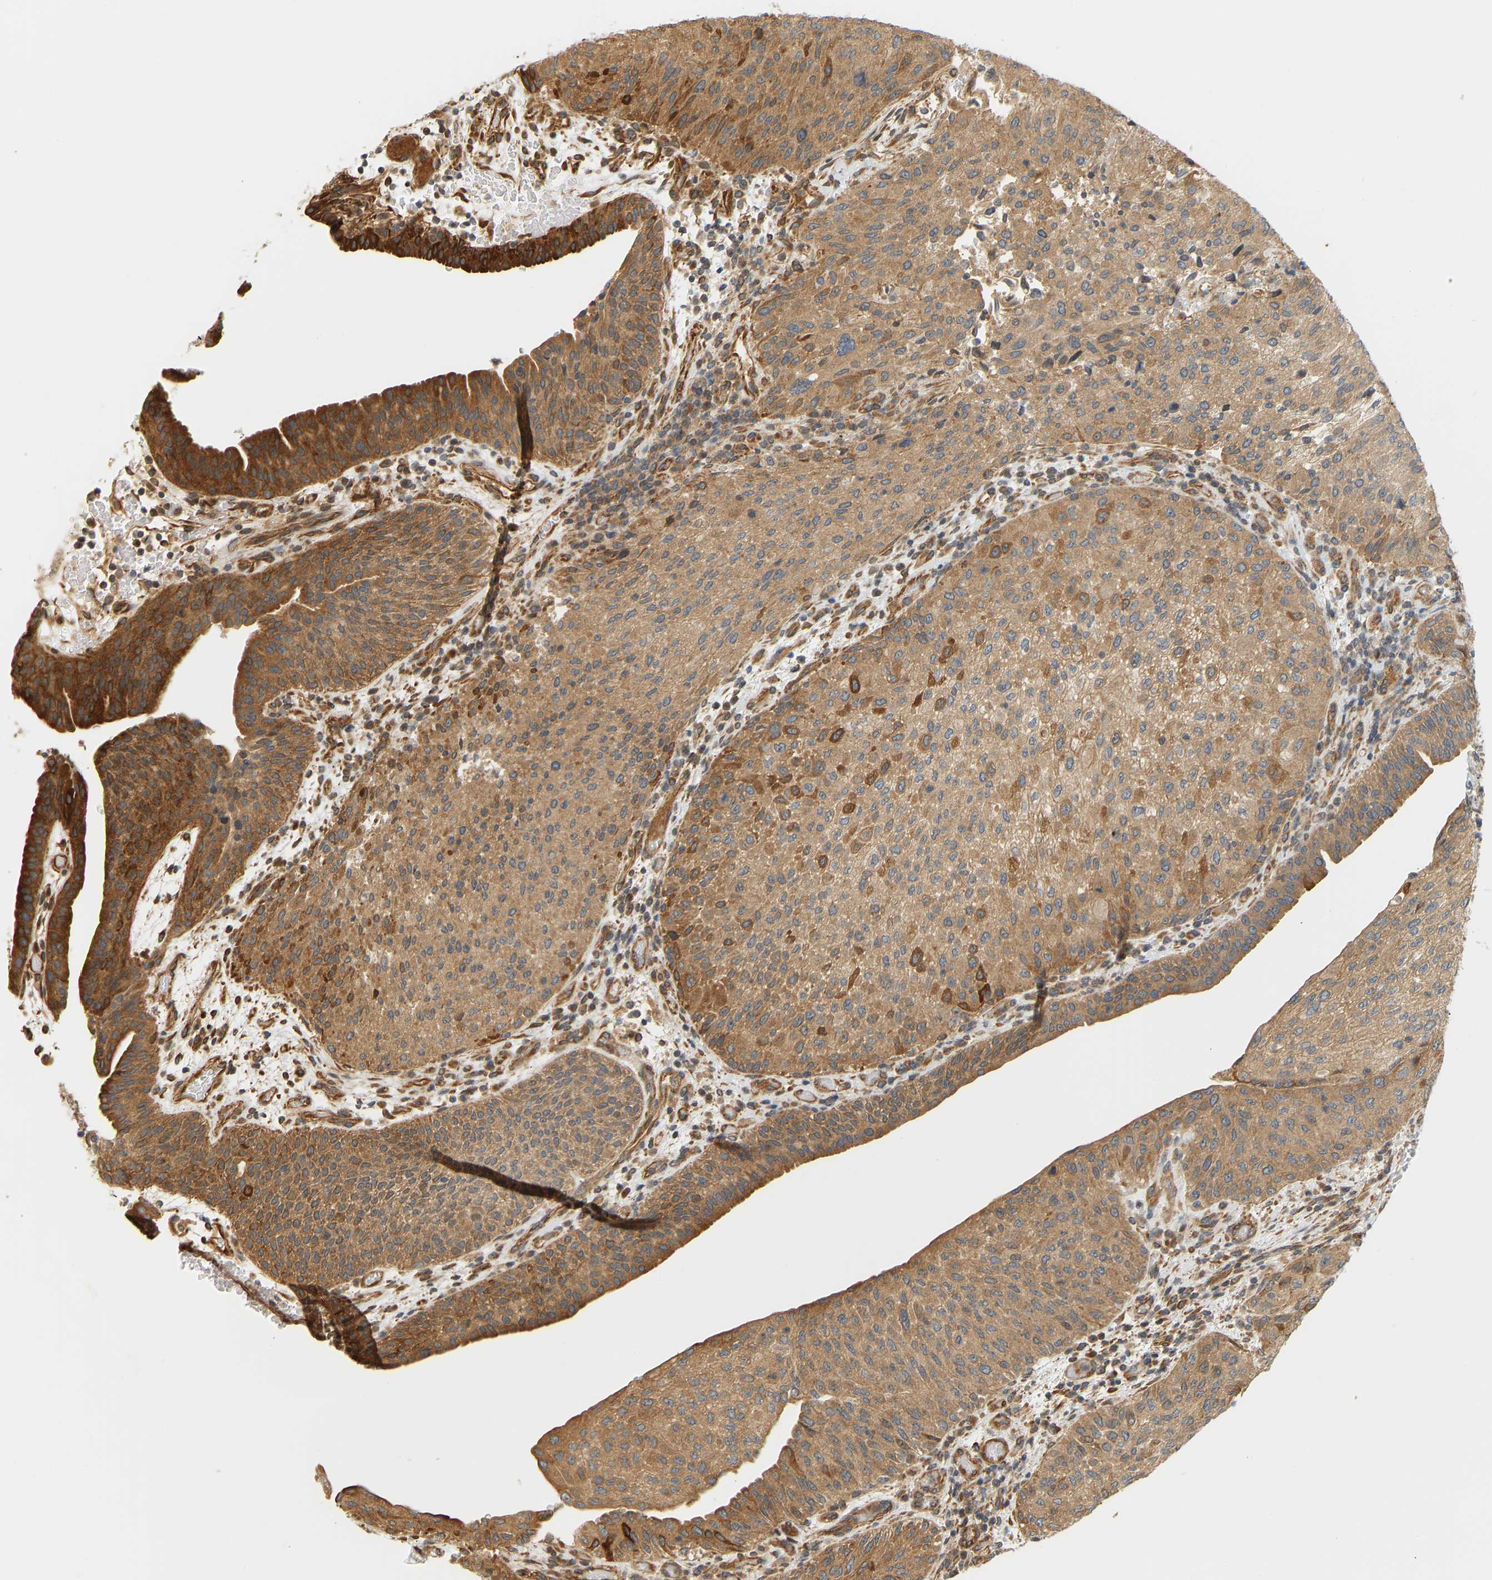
{"staining": {"intensity": "moderate", "quantity": ">75%", "location": "cytoplasmic/membranous"}, "tissue": "urothelial cancer", "cell_type": "Tumor cells", "image_type": "cancer", "snomed": [{"axis": "morphology", "description": "Urothelial carcinoma, Low grade"}, {"axis": "morphology", "description": "Urothelial carcinoma, High grade"}, {"axis": "topography", "description": "Urinary bladder"}], "caption": "Tumor cells display moderate cytoplasmic/membranous staining in approximately >75% of cells in low-grade urothelial carcinoma.", "gene": "CEP57", "patient": {"sex": "male", "age": 35}}